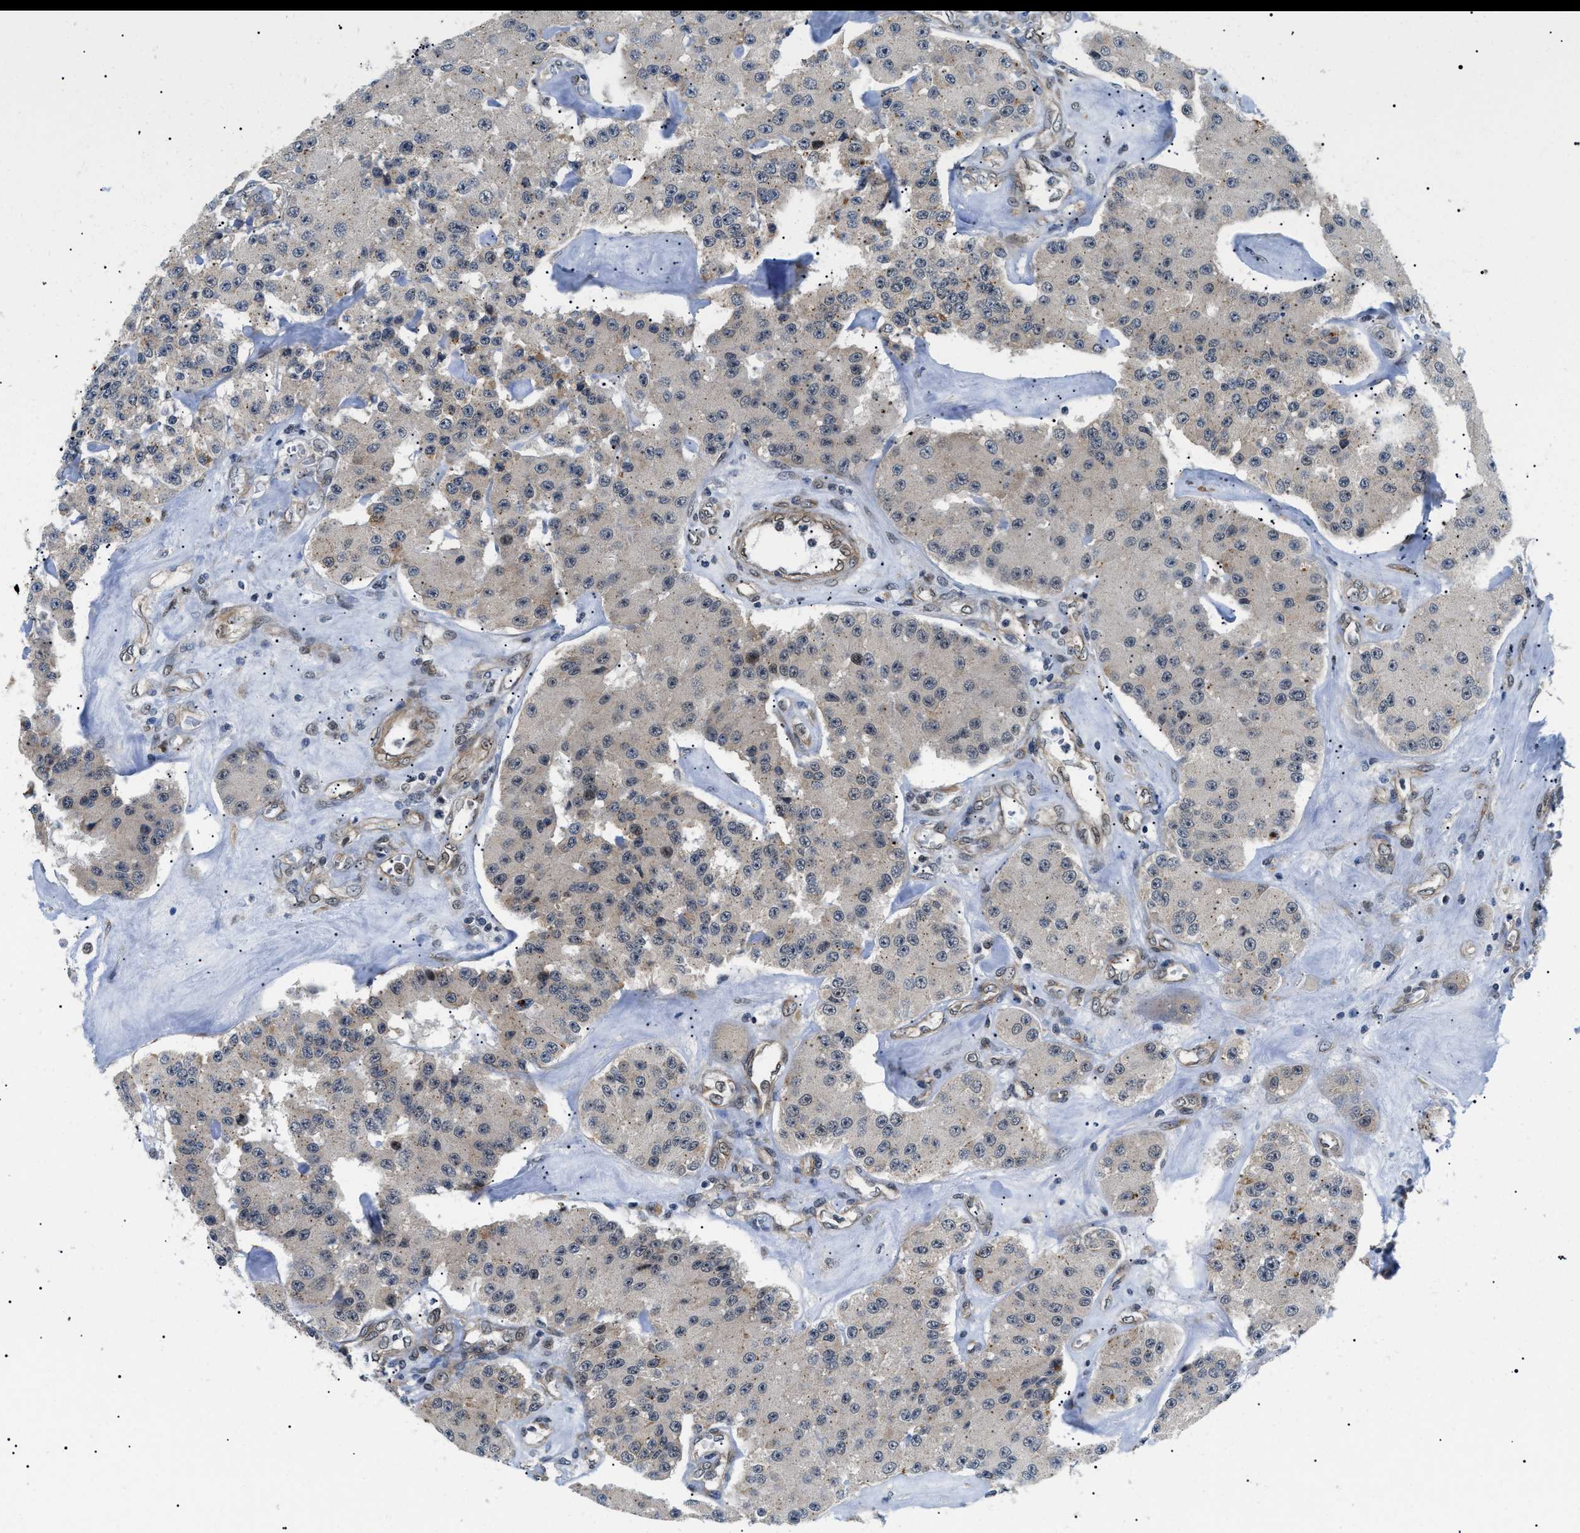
{"staining": {"intensity": "weak", "quantity": ">75%", "location": "cytoplasmic/membranous"}, "tissue": "carcinoid", "cell_type": "Tumor cells", "image_type": "cancer", "snomed": [{"axis": "morphology", "description": "Carcinoid, malignant, NOS"}, {"axis": "topography", "description": "Pancreas"}], "caption": "Malignant carcinoid tissue exhibits weak cytoplasmic/membranous staining in approximately >75% of tumor cells, visualized by immunohistochemistry.", "gene": "CWC25", "patient": {"sex": "male", "age": 41}}